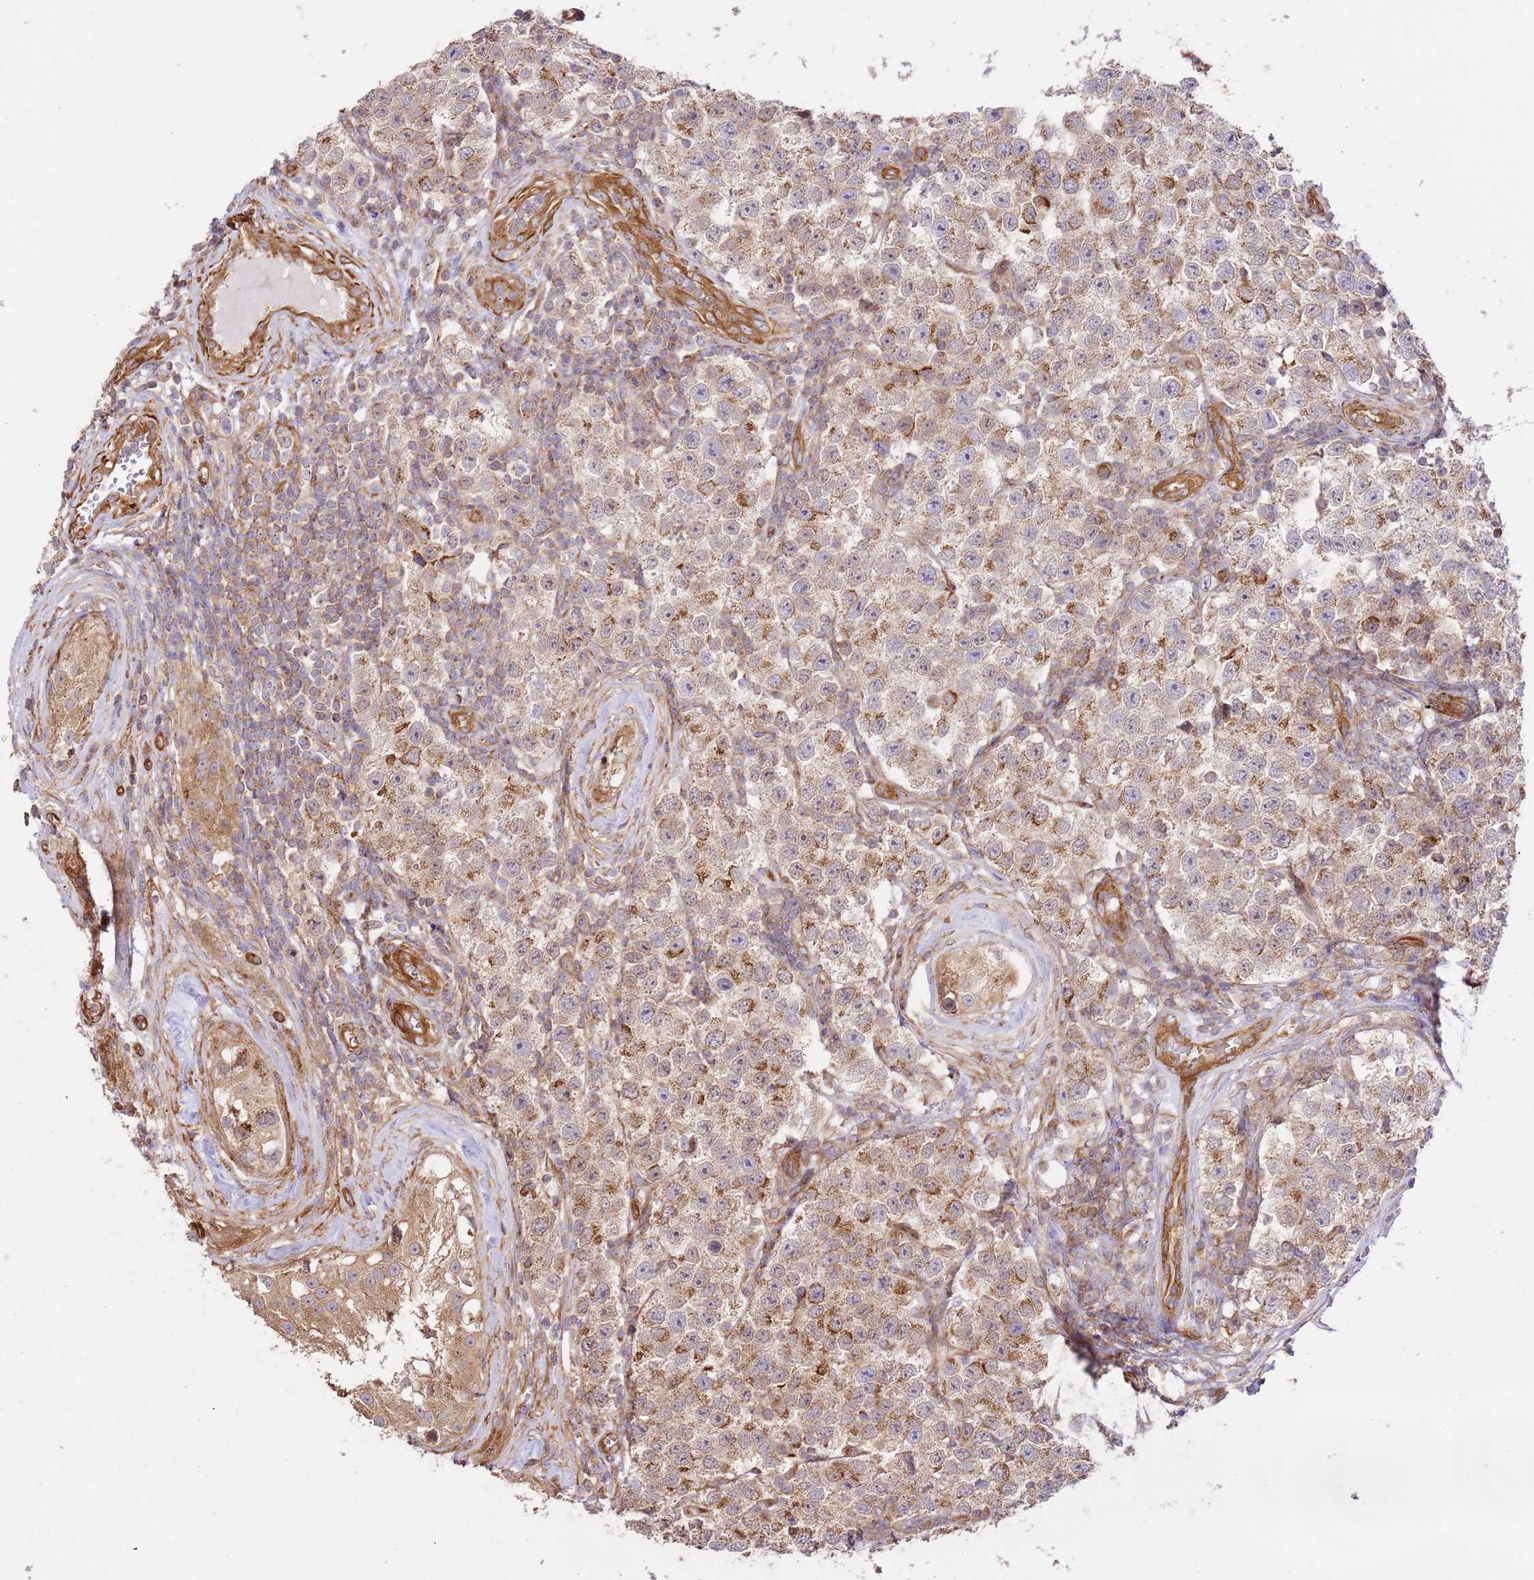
{"staining": {"intensity": "moderate", "quantity": ">75%", "location": "cytoplasmic/membranous"}, "tissue": "testis cancer", "cell_type": "Tumor cells", "image_type": "cancer", "snomed": [{"axis": "morphology", "description": "Seminoma, NOS"}, {"axis": "topography", "description": "Testis"}], "caption": "Brown immunohistochemical staining in human testis seminoma displays moderate cytoplasmic/membranous staining in approximately >75% of tumor cells.", "gene": "ZBTB39", "patient": {"sex": "male", "age": 34}}